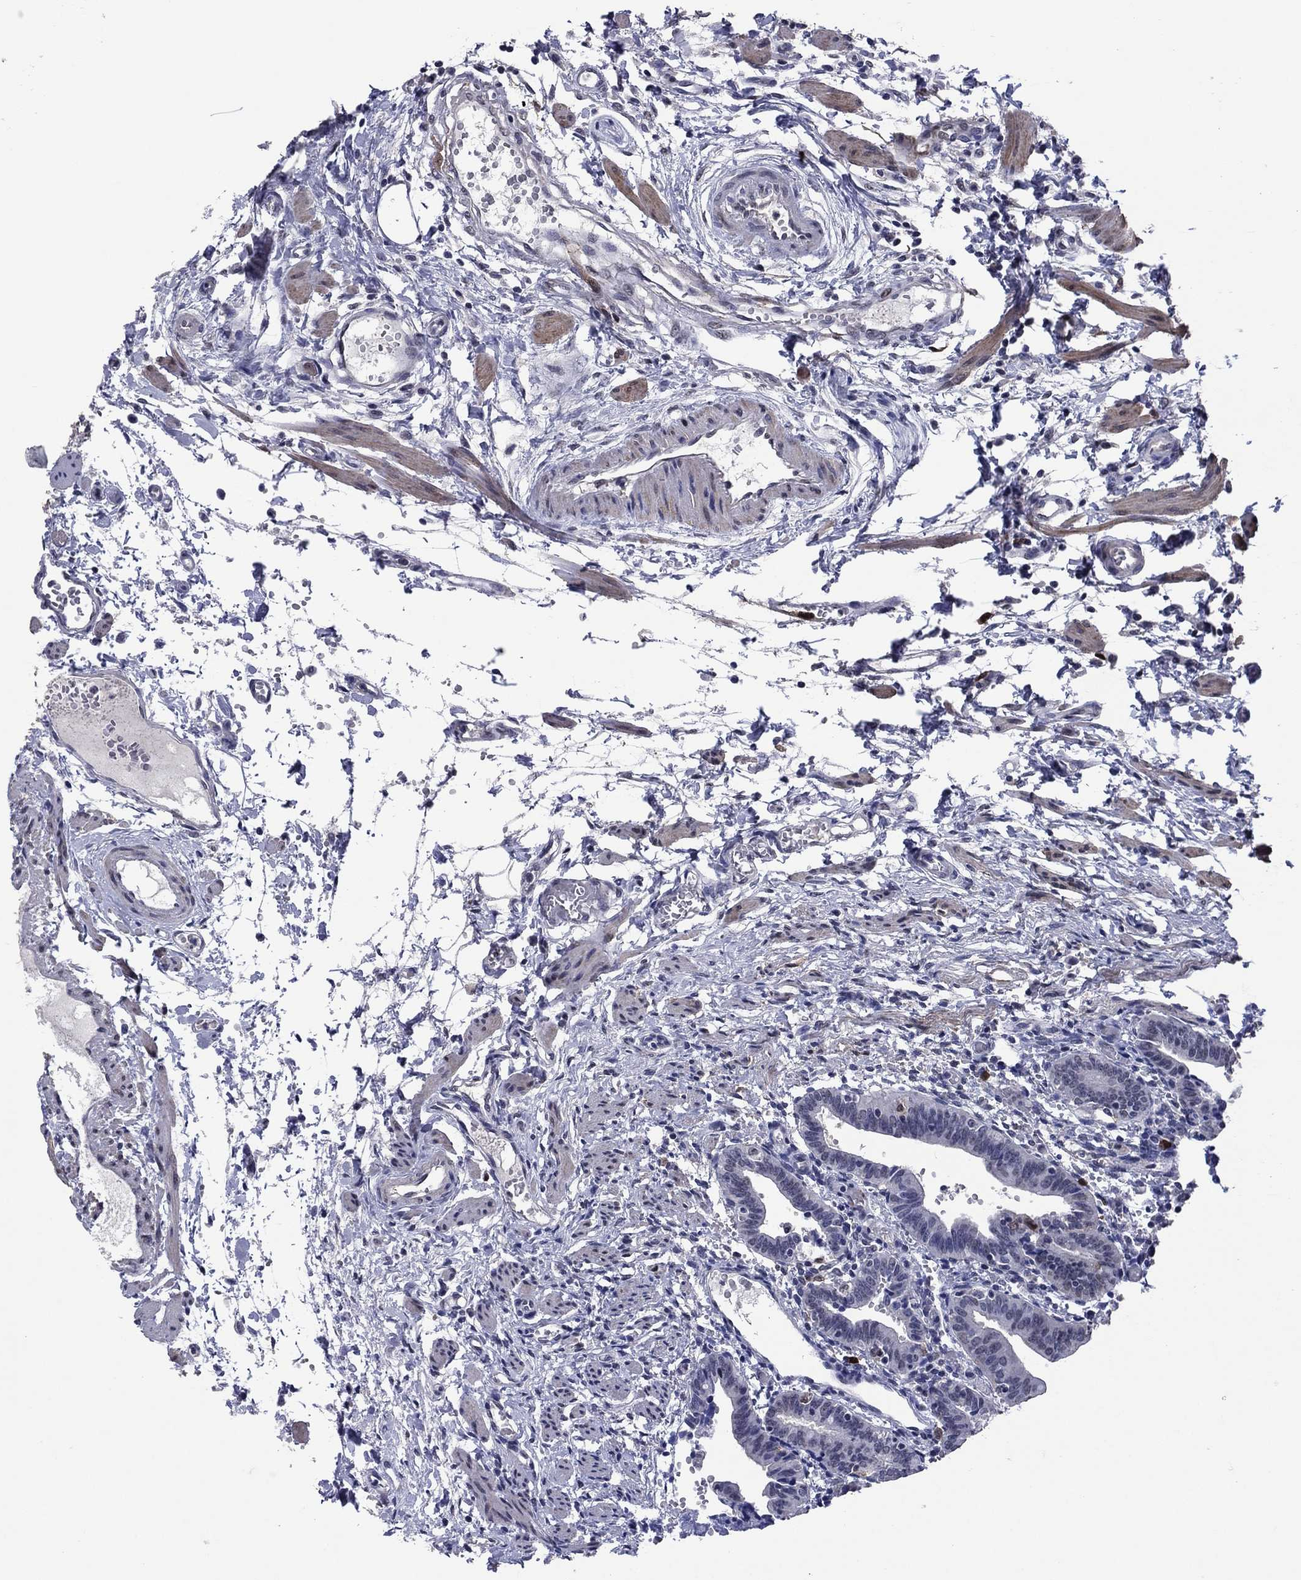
{"staining": {"intensity": "negative", "quantity": "none", "location": "none"}, "tissue": "fallopian tube", "cell_type": "Glandular cells", "image_type": "normal", "snomed": [{"axis": "morphology", "description": "Normal tissue, NOS"}, {"axis": "morphology", "description": "Carcinoma, endometroid"}, {"axis": "topography", "description": "Fallopian tube"}, {"axis": "topography", "description": "Ovary"}], "caption": "Immunohistochemical staining of normal human fallopian tube shows no significant positivity in glandular cells.", "gene": "TYMS", "patient": {"sex": "female", "age": 42}}